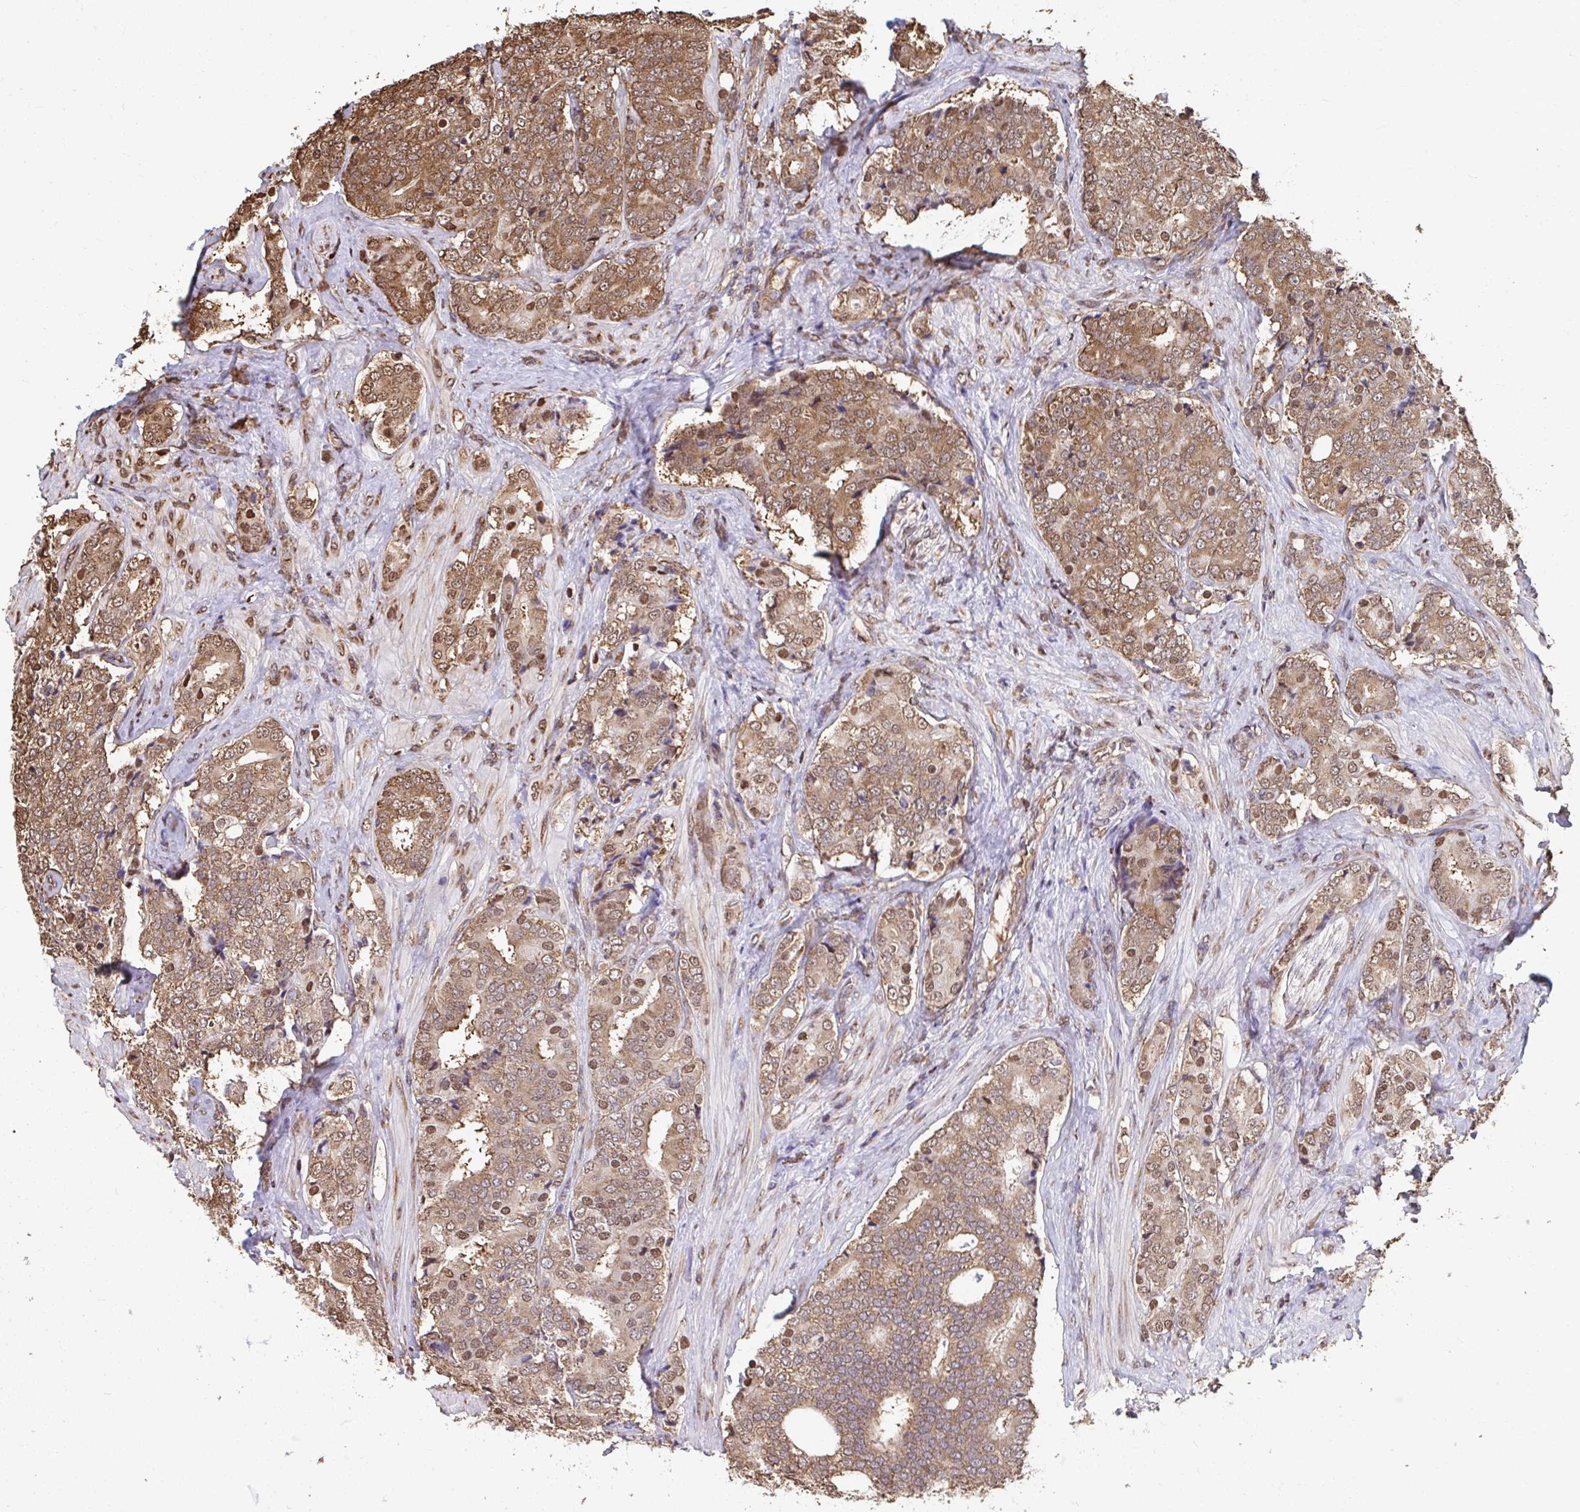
{"staining": {"intensity": "moderate", "quantity": ">75%", "location": "cytoplasmic/membranous,nuclear"}, "tissue": "prostate cancer", "cell_type": "Tumor cells", "image_type": "cancer", "snomed": [{"axis": "morphology", "description": "Adenocarcinoma, High grade"}, {"axis": "topography", "description": "Prostate"}], "caption": "Brown immunohistochemical staining in human prostate cancer (high-grade adenocarcinoma) displays moderate cytoplasmic/membranous and nuclear positivity in about >75% of tumor cells.", "gene": "SYNCRIP", "patient": {"sex": "male", "age": 62}}